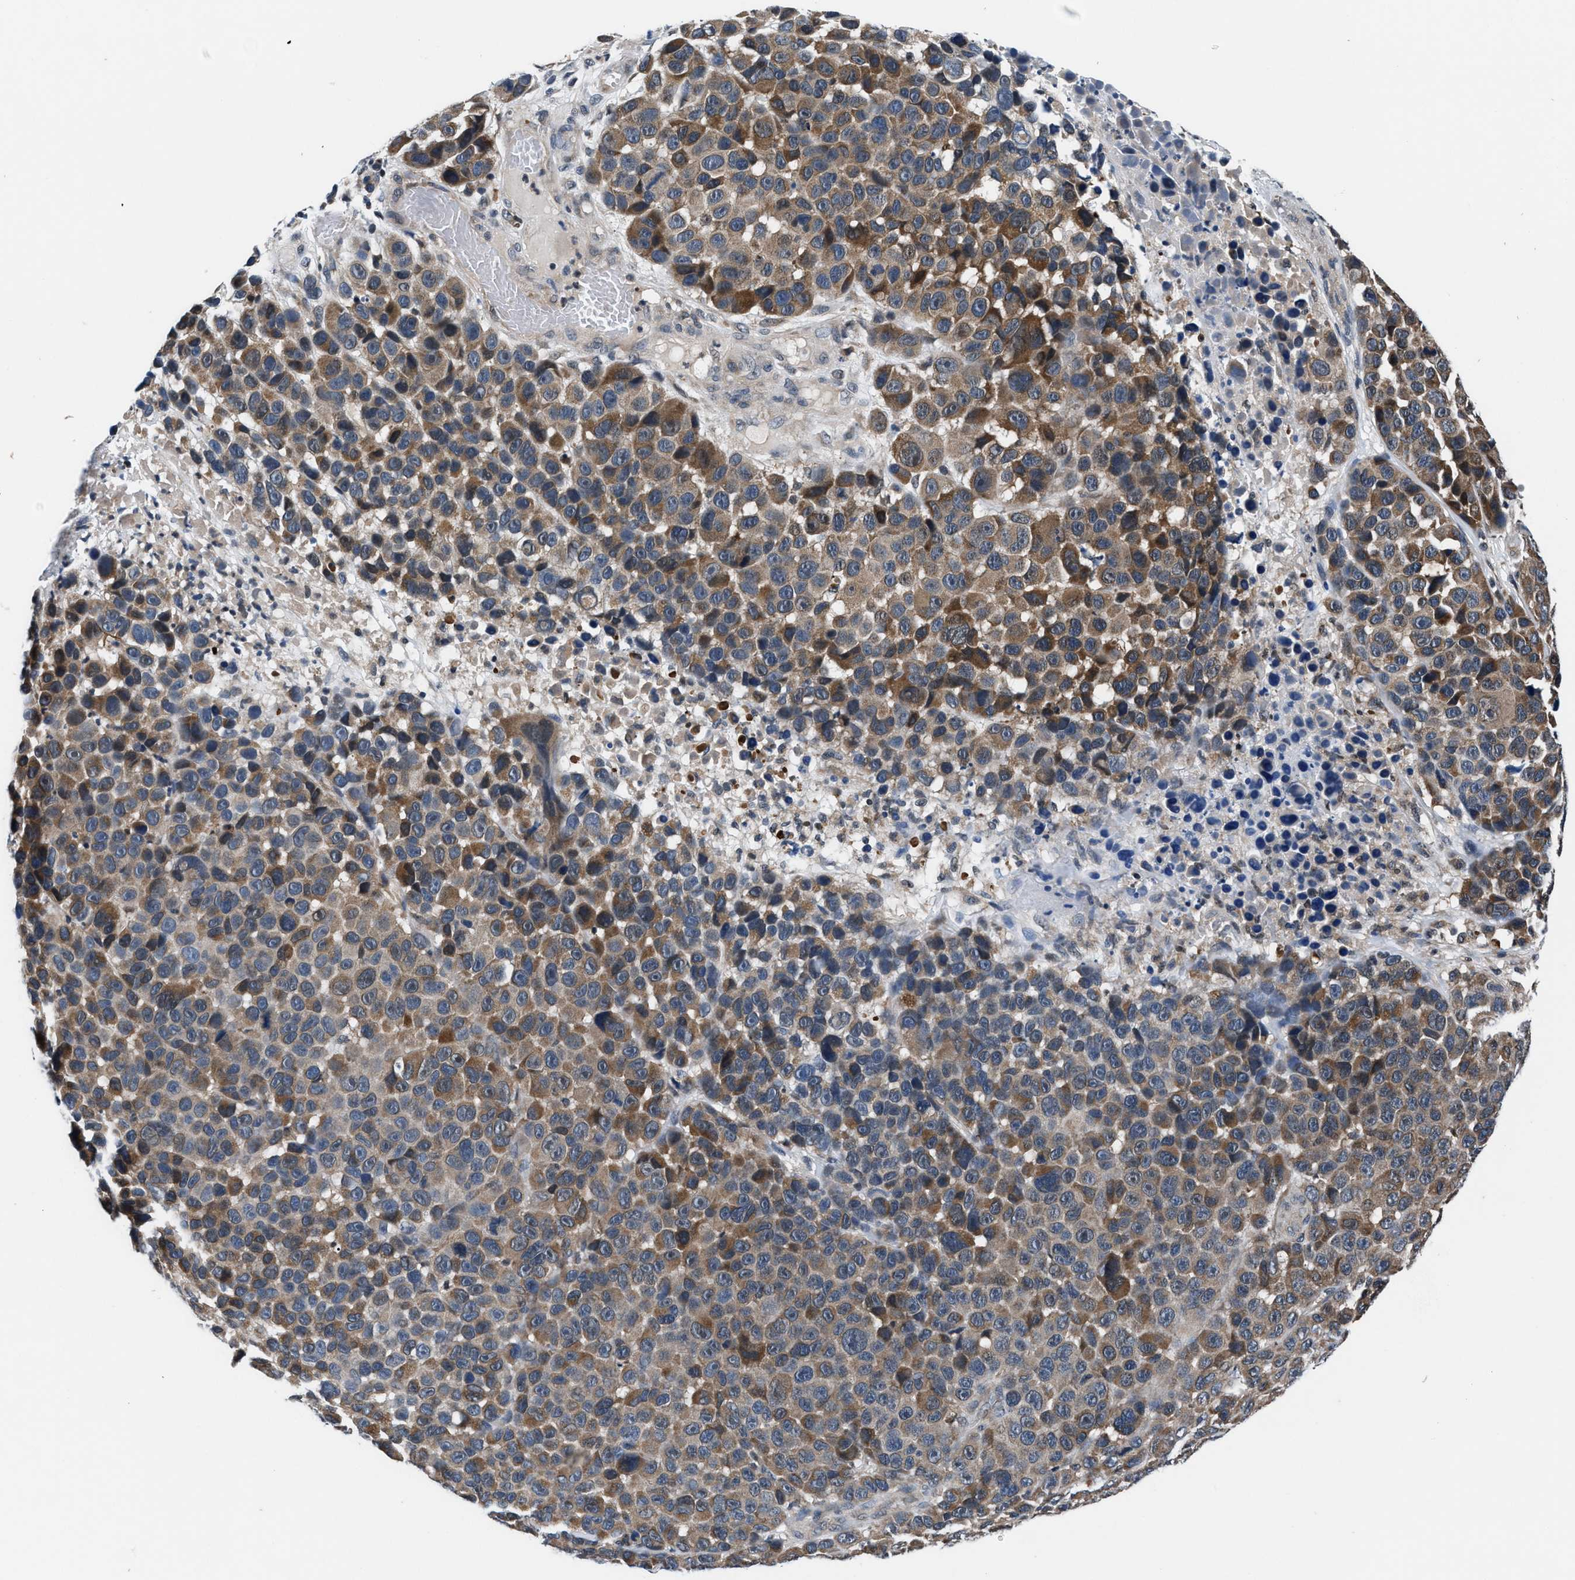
{"staining": {"intensity": "moderate", "quantity": "25%-75%", "location": "cytoplasmic/membranous"}, "tissue": "melanoma", "cell_type": "Tumor cells", "image_type": "cancer", "snomed": [{"axis": "morphology", "description": "Malignant melanoma, NOS"}, {"axis": "topography", "description": "Skin"}], "caption": "IHC image of malignant melanoma stained for a protein (brown), which shows medium levels of moderate cytoplasmic/membranous staining in approximately 25%-75% of tumor cells.", "gene": "PRPSAP2", "patient": {"sex": "male", "age": 53}}